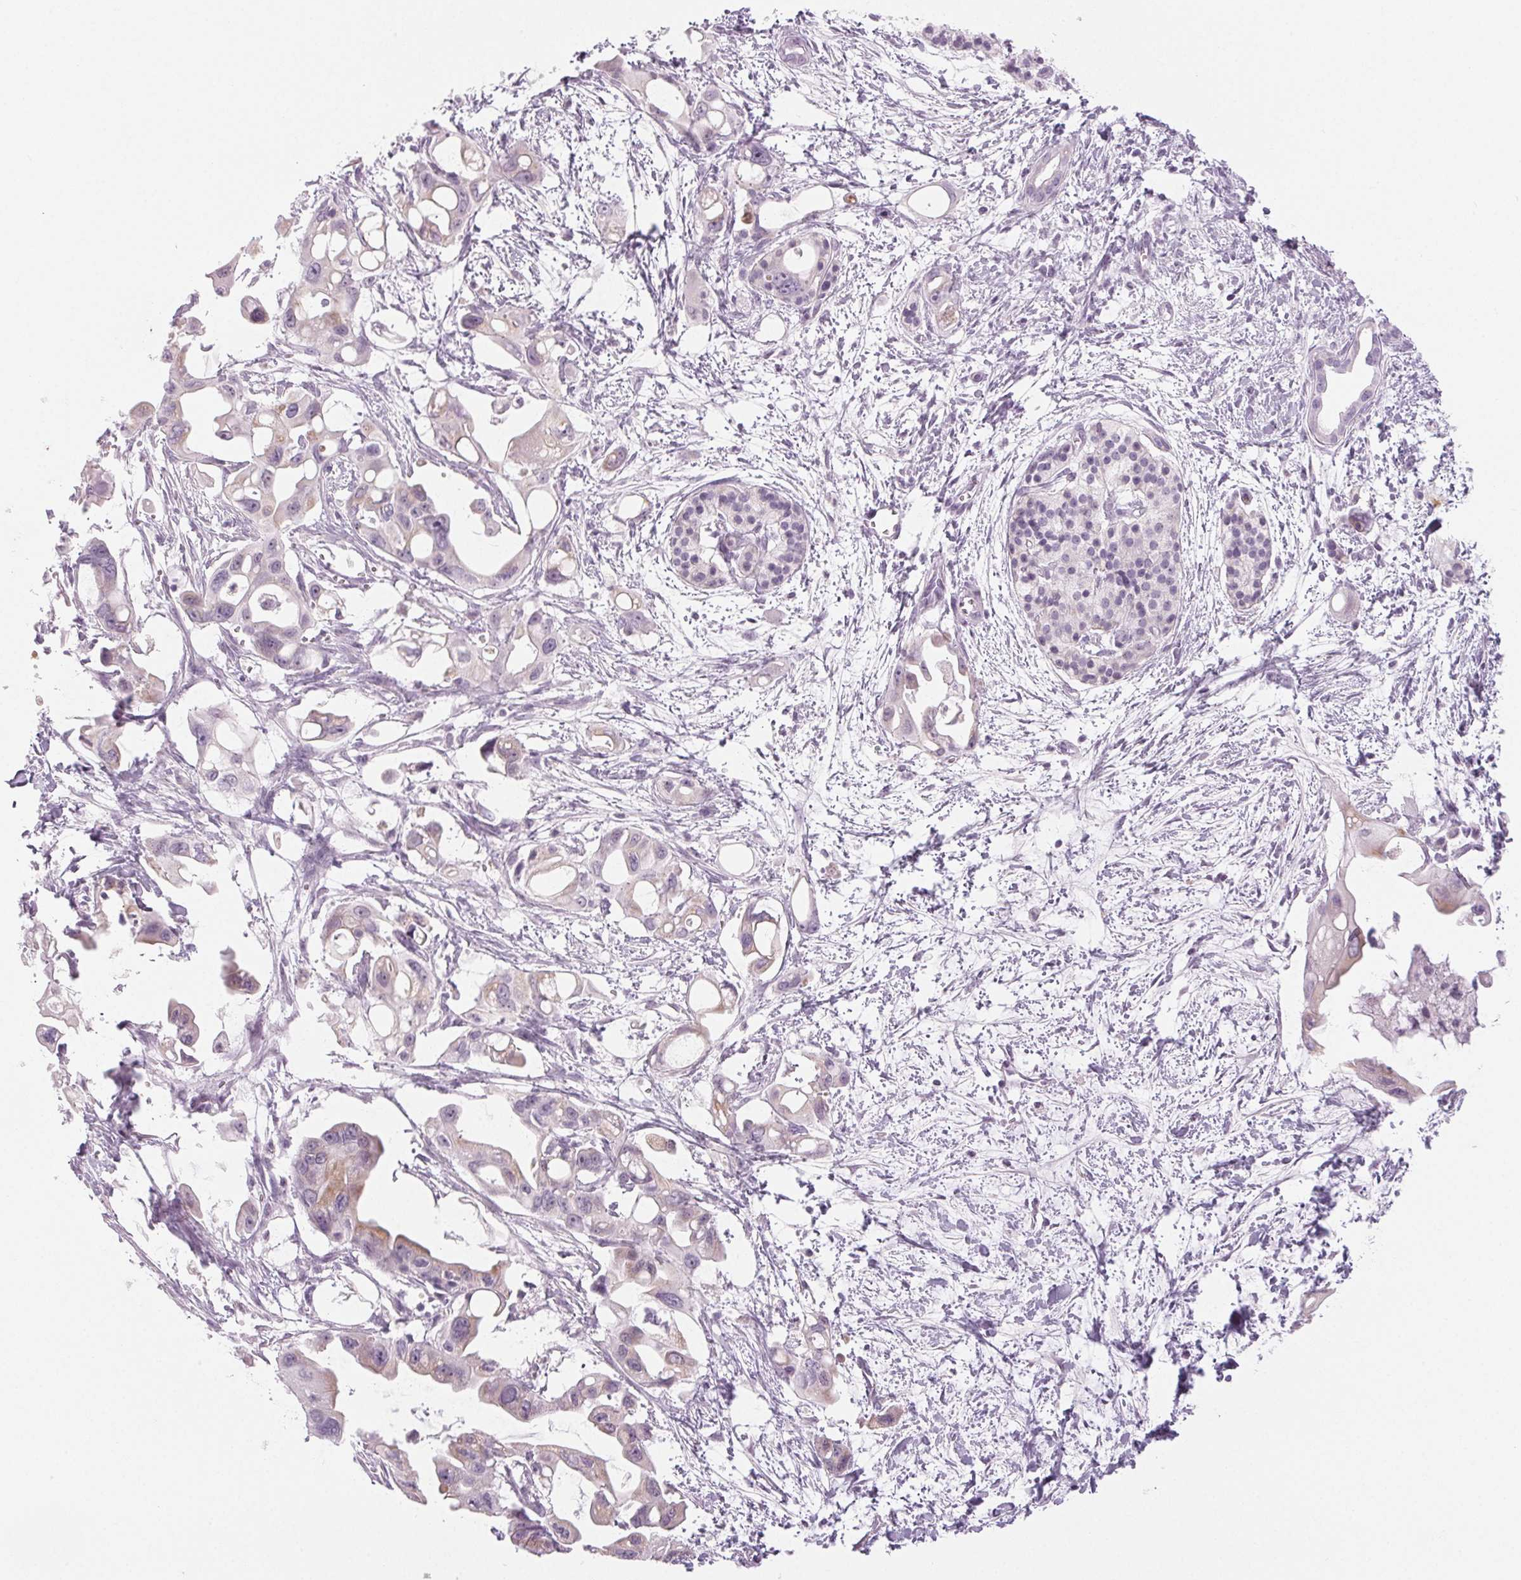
{"staining": {"intensity": "negative", "quantity": "none", "location": "none"}, "tissue": "pancreatic cancer", "cell_type": "Tumor cells", "image_type": "cancer", "snomed": [{"axis": "morphology", "description": "Adenocarcinoma, NOS"}, {"axis": "topography", "description": "Pancreas"}], "caption": "Immunohistochemistry (IHC) photomicrograph of neoplastic tissue: pancreatic cancer (adenocarcinoma) stained with DAB exhibits no significant protein expression in tumor cells.", "gene": "EHHADH", "patient": {"sex": "male", "age": 61}}